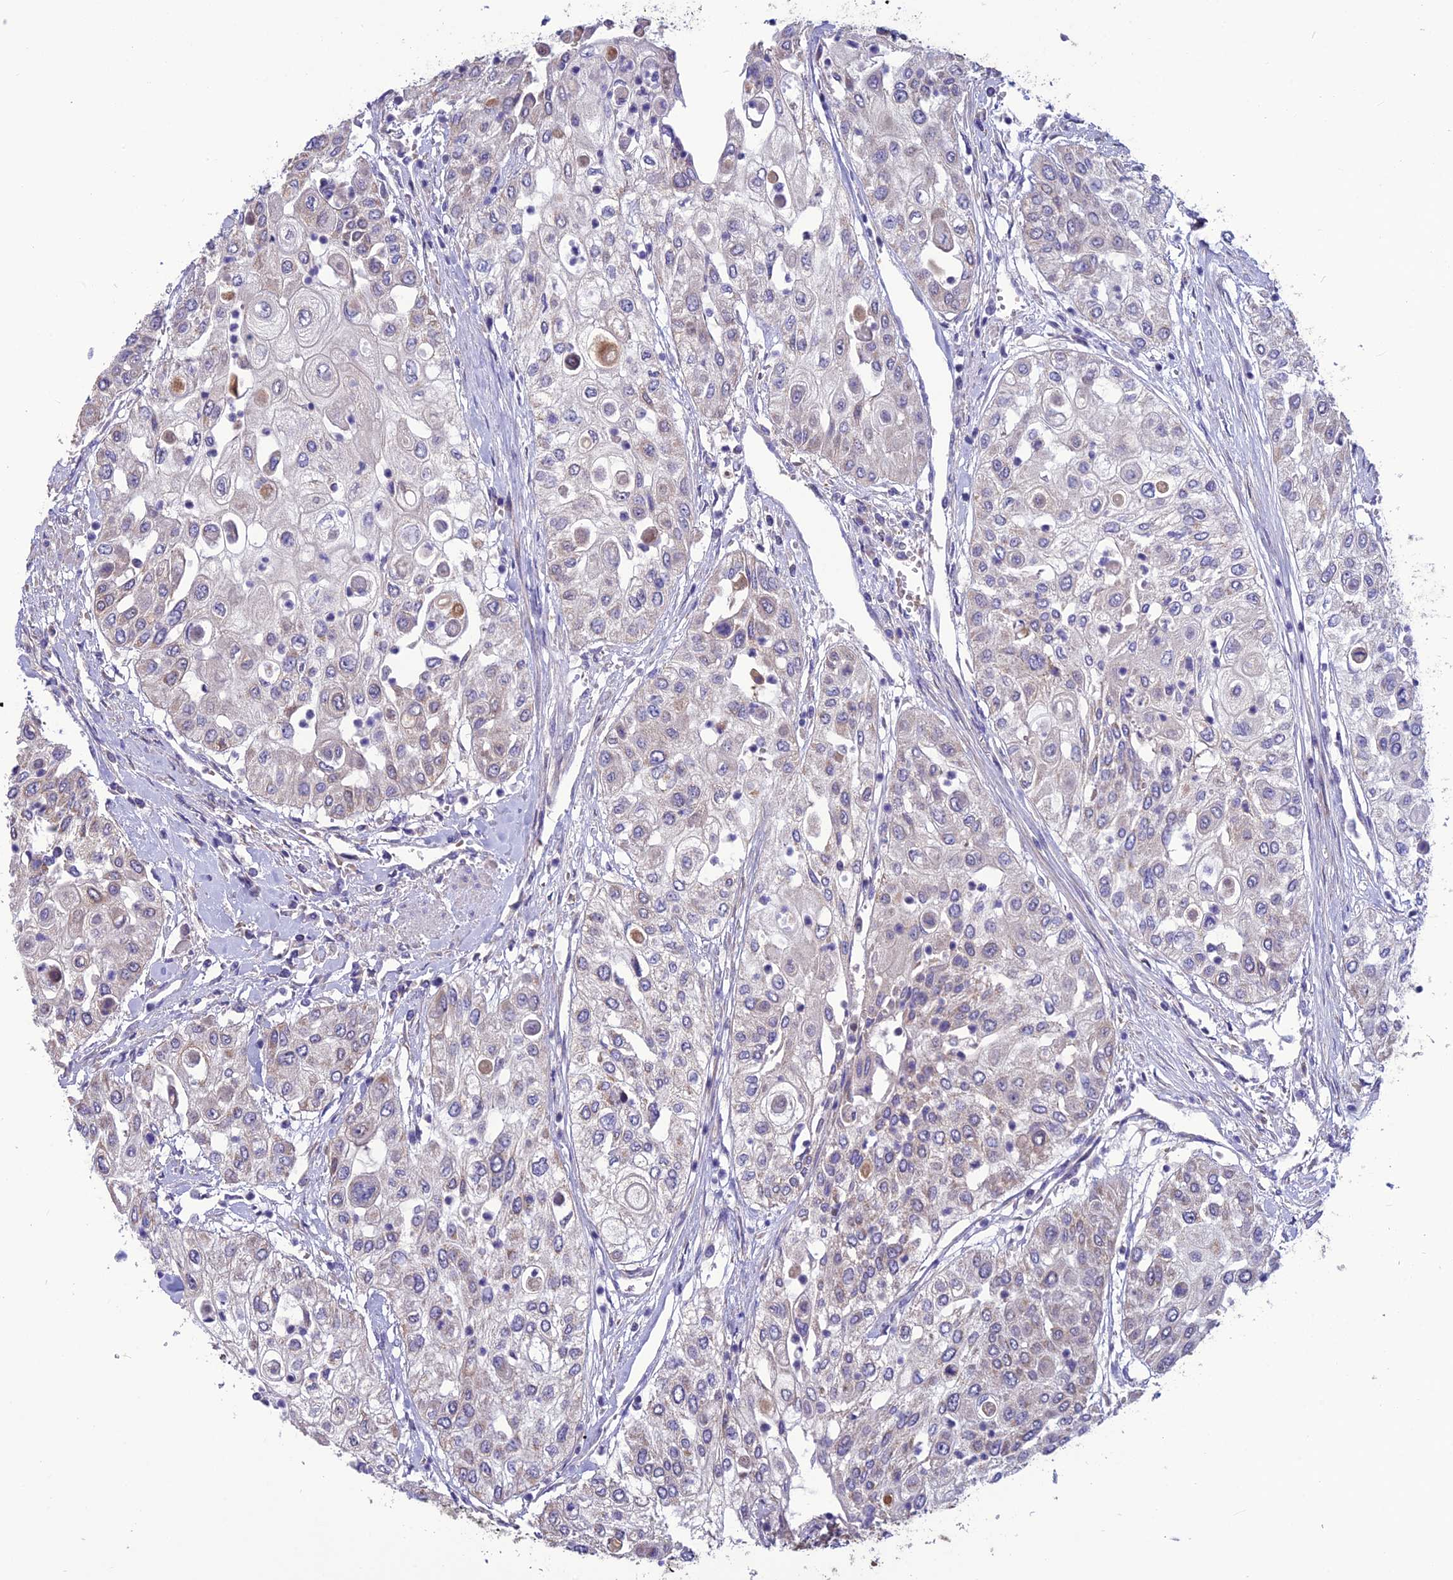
{"staining": {"intensity": "negative", "quantity": "none", "location": "none"}, "tissue": "urothelial cancer", "cell_type": "Tumor cells", "image_type": "cancer", "snomed": [{"axis": "morphology", "description": "Urothelial carcinoma, High grade"}, {"axis": "topography", "description": "Urinary bladder"}], "caption": "Human high-grade urothelial carcinoma stained for a protein using immunohistochemistry (IHC) reveals no expression in tumor cells.", "gene": "PSMF1", "patient": {"sex": "female", "age": 79}}